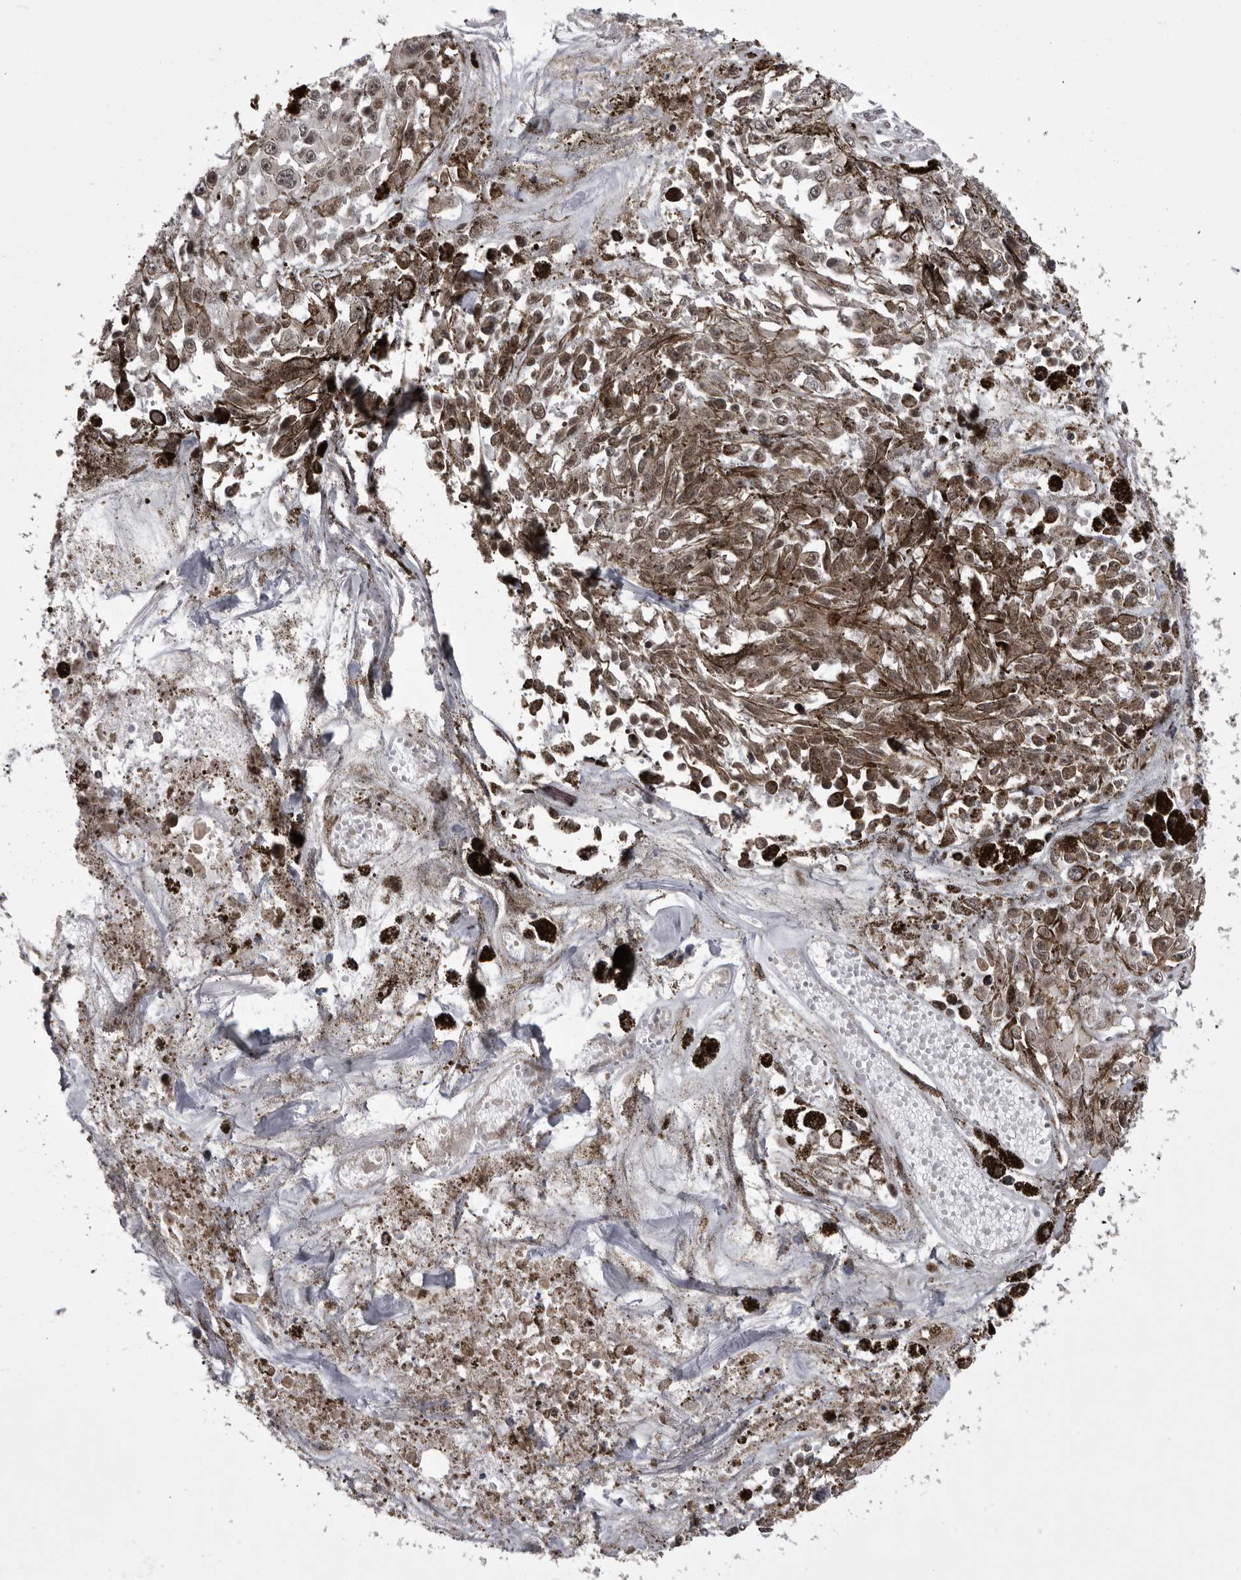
{"staining": {"intensity": "weak", "quantity": "<25%", "location": "nuclear"}, "tissue": "melanoma", "cell_type": "Tumor cells", "image_type": "cancer", "snomed": [{"axis": "morphology", "description": "Malignant melanoma, Metastatic site"}, {"axis": "topography", "description": "Lymph node"}], "caption": "A high-resolution image shows immunohistochemistry (IHC) staining of melanoma, which shows no significant positivity in tumor cells. (DAB IHC visualized using brightfield microscopy, high magnification).", "gene": "PRPF3", "patient": {"sex": "male", "age": 59}}